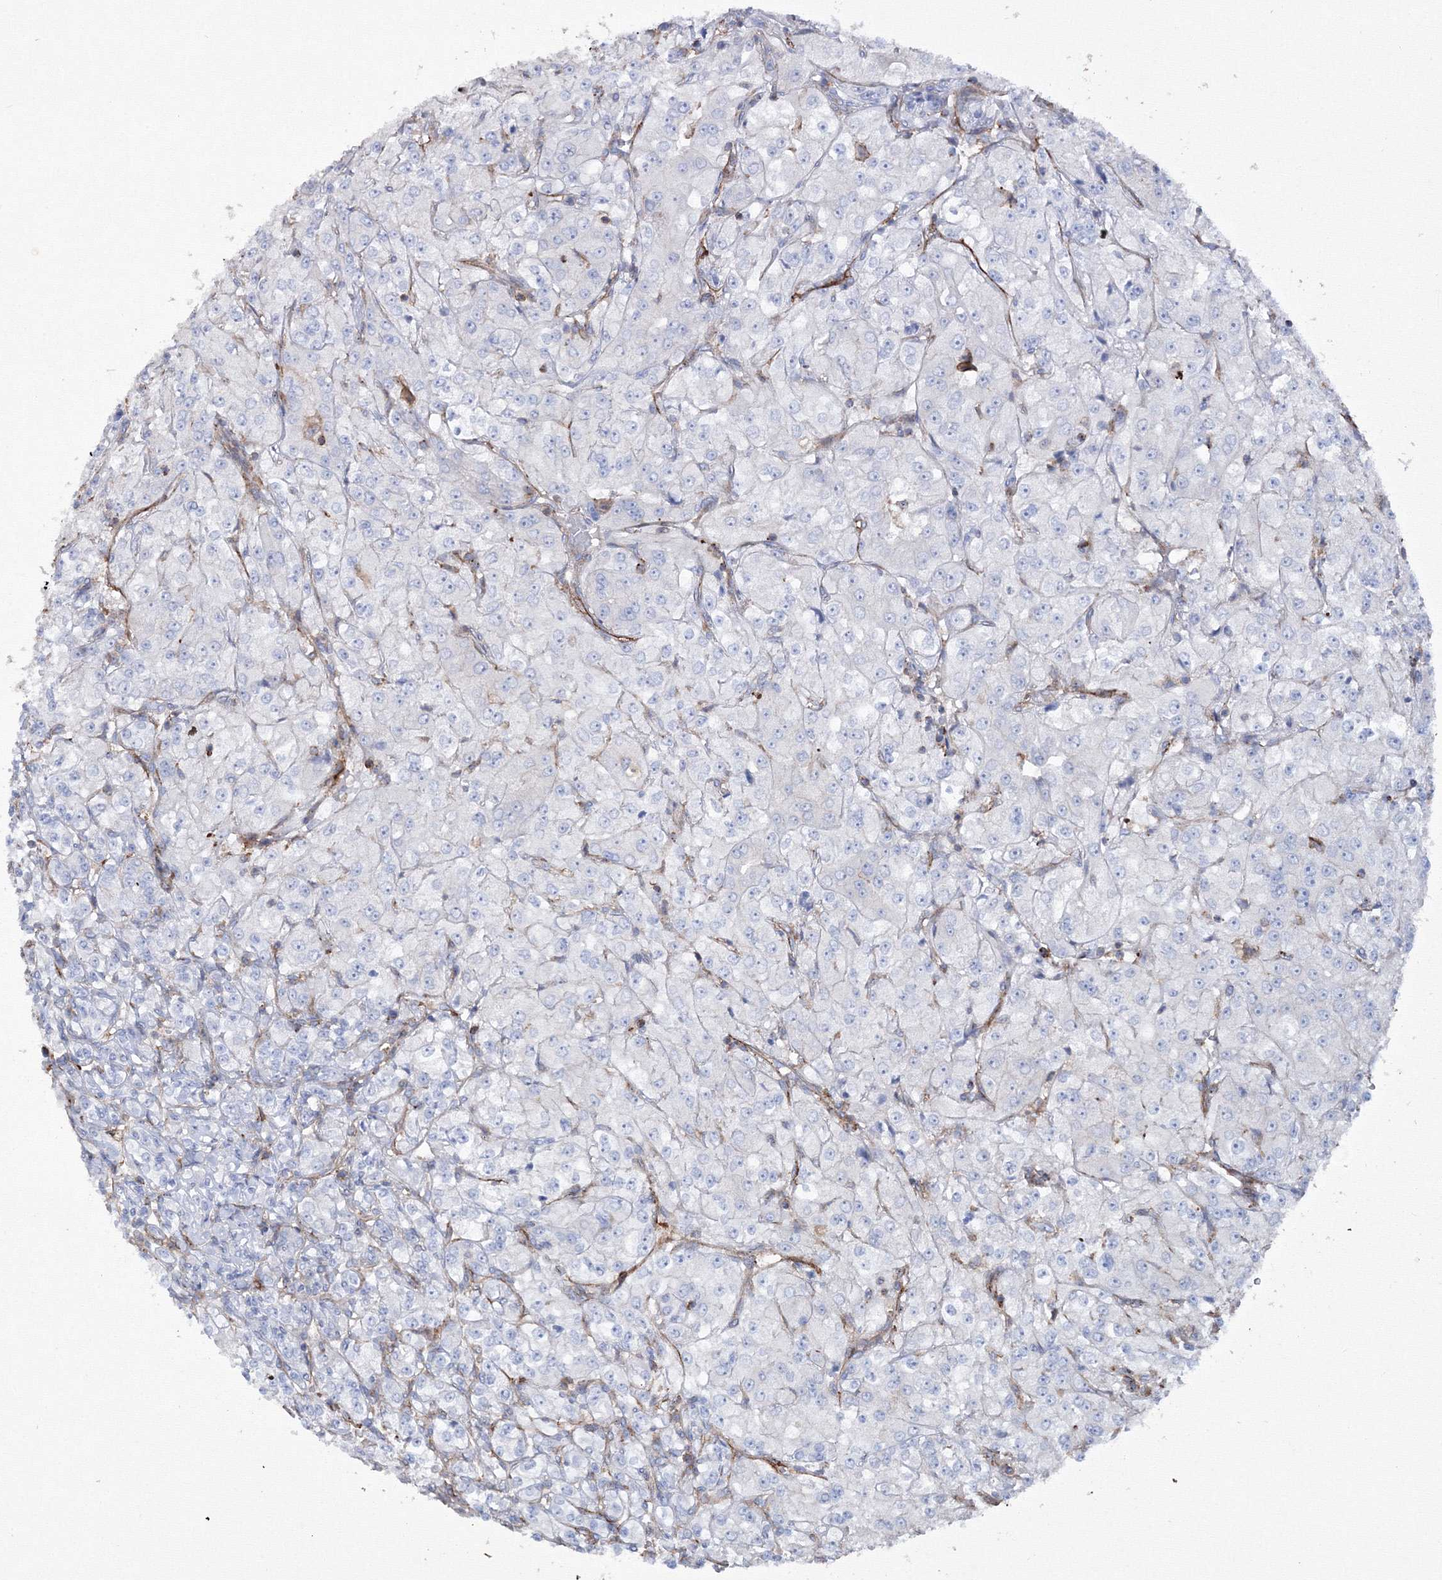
{"staining": {"intensity": "negative", "quantity": "none", "location": "none"}, "tissue": "renal cancer", "cell_type": "Tumor cells", "image_type": "cancer", "snomed": [{"axis": "morphology", "description": "Adenocarcinoma, NOS"}, {"axis": "topography", "description": "Kidney"}], "caption": "Immunohistochemistry of renal adenocarcinoma reveals no expression in tumor cells.", "gene": "GPR82", "patient": {"sex": "male", "age": 77}}